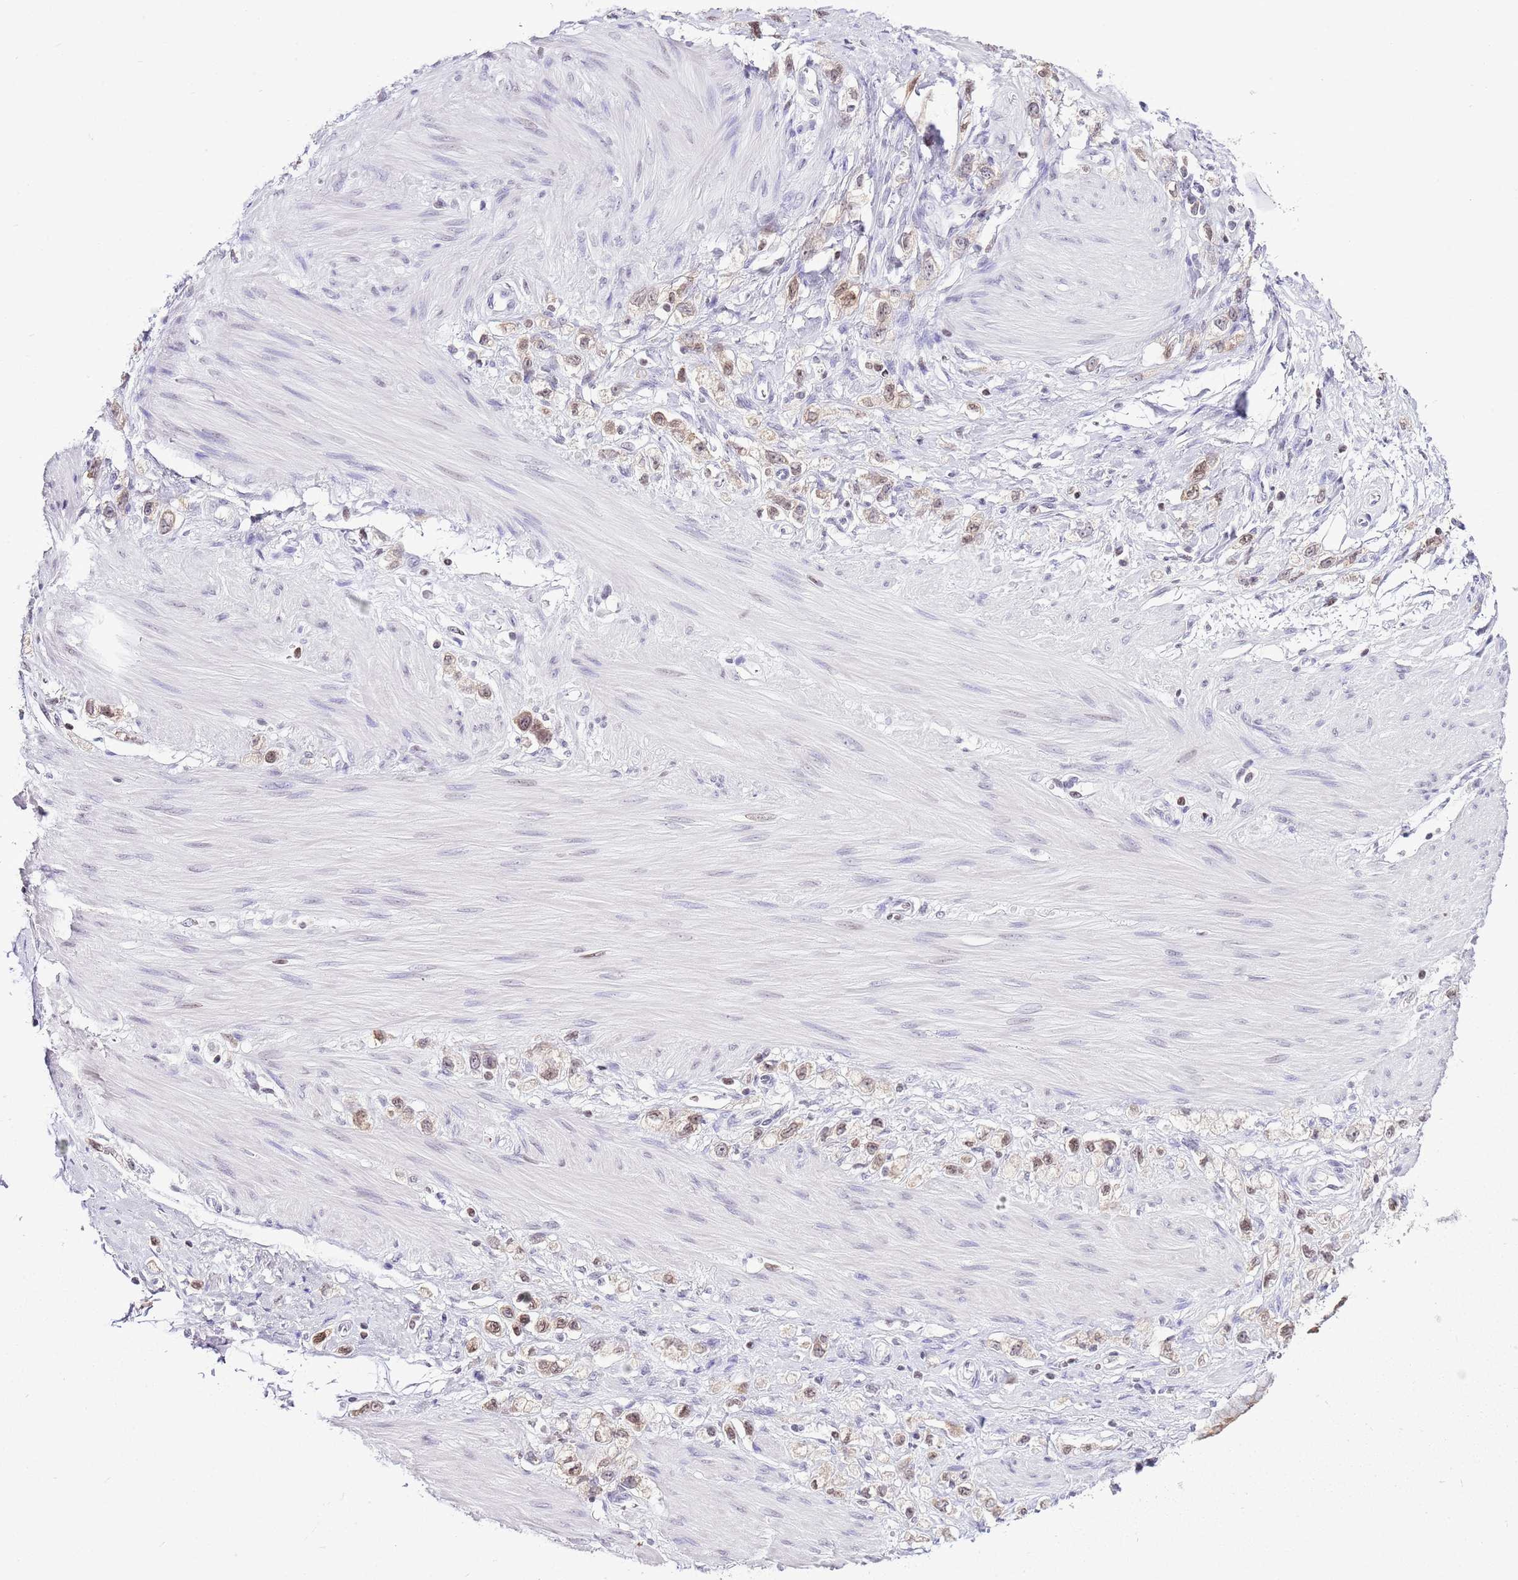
{"staining": {"intensity": "moderate", "quantity": ">75%", "location": "nuclear"}, "tissue": "stomach cancer", "cell_type": "Tumor cells", "image_type": "cancer", "snomed": [{"axis": "morphology", "description": "Adenocarcinoma, NOS"}, {"axis": "topography", "description": "Stomach"}], "caption": "Stomach cancer (adenocarcinoma) tissue exhibits moderate nuclear positivity in about >75% of tumor cells, visualized by immunohistochemistry.", "gene": "PRR15", "patient": {"sex": "female", "age": 65}}